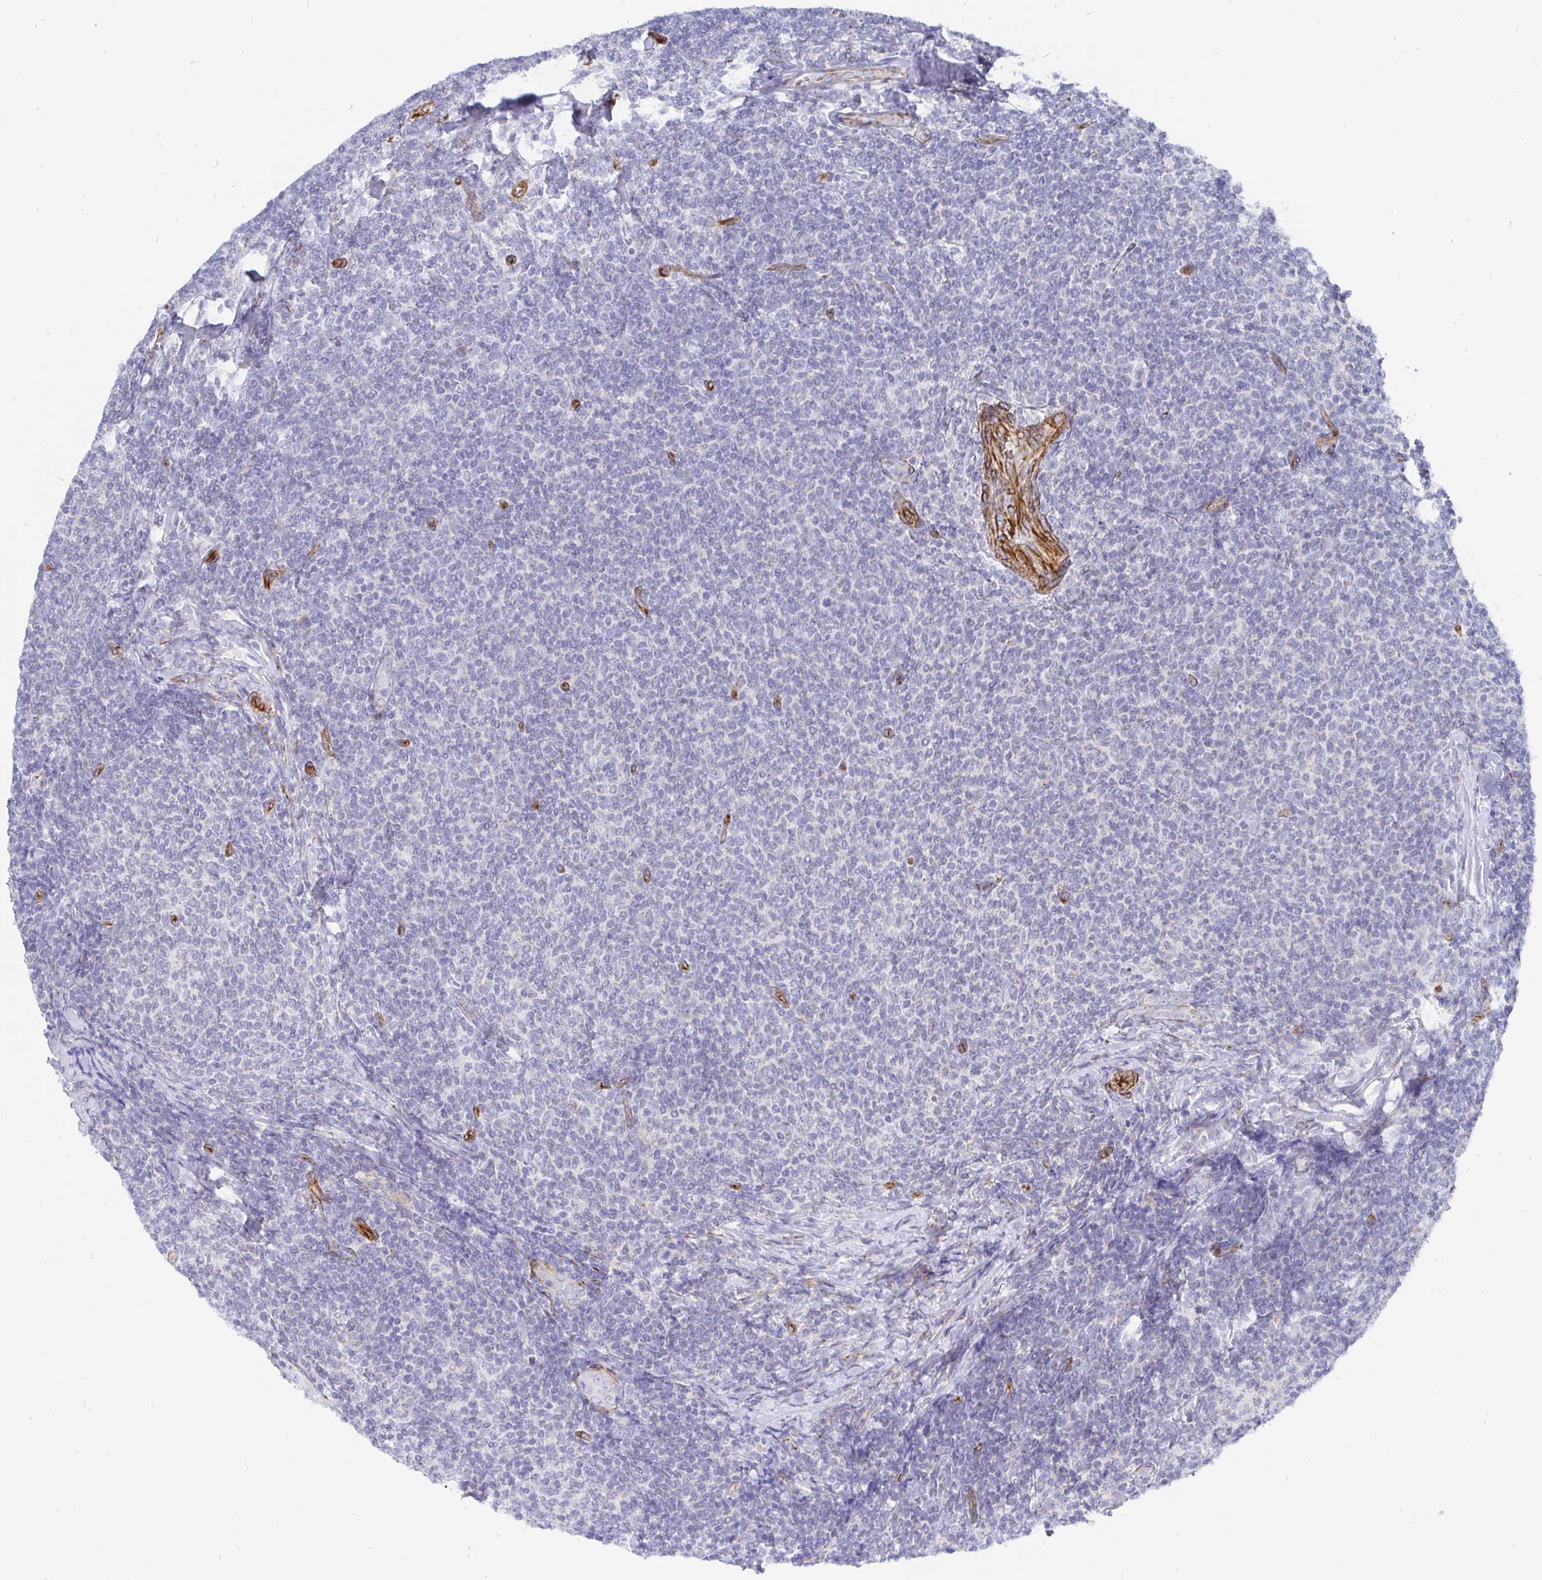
{"staining": {"intensity": "negative", "quantity": "none", "location": "none"}, "tissue": "lymphoma", "cell_type": "Tumor cells", "image_type": "cancer", "snomed": [{"axis": "morphology", "description": "Malignant lymphoma, non-Hodgkin's type, Low grade"}, {"axis": "topography", "description": "Lymph node"}], "caption": "A high-resolution micrograph shows immunohistochemistry (IHC) staining of low-grade malignant lymphoma, non-Hodgkin's type, which shows no significant positivity in tumor cells. (Stains: DAB immunohistochemistry (IHC) with hematoxylin counter stain, Microscopy: brightfield microscopy at high magnification).", "gene": "COX16", "patient": {"sex": "male", "age": 52}}